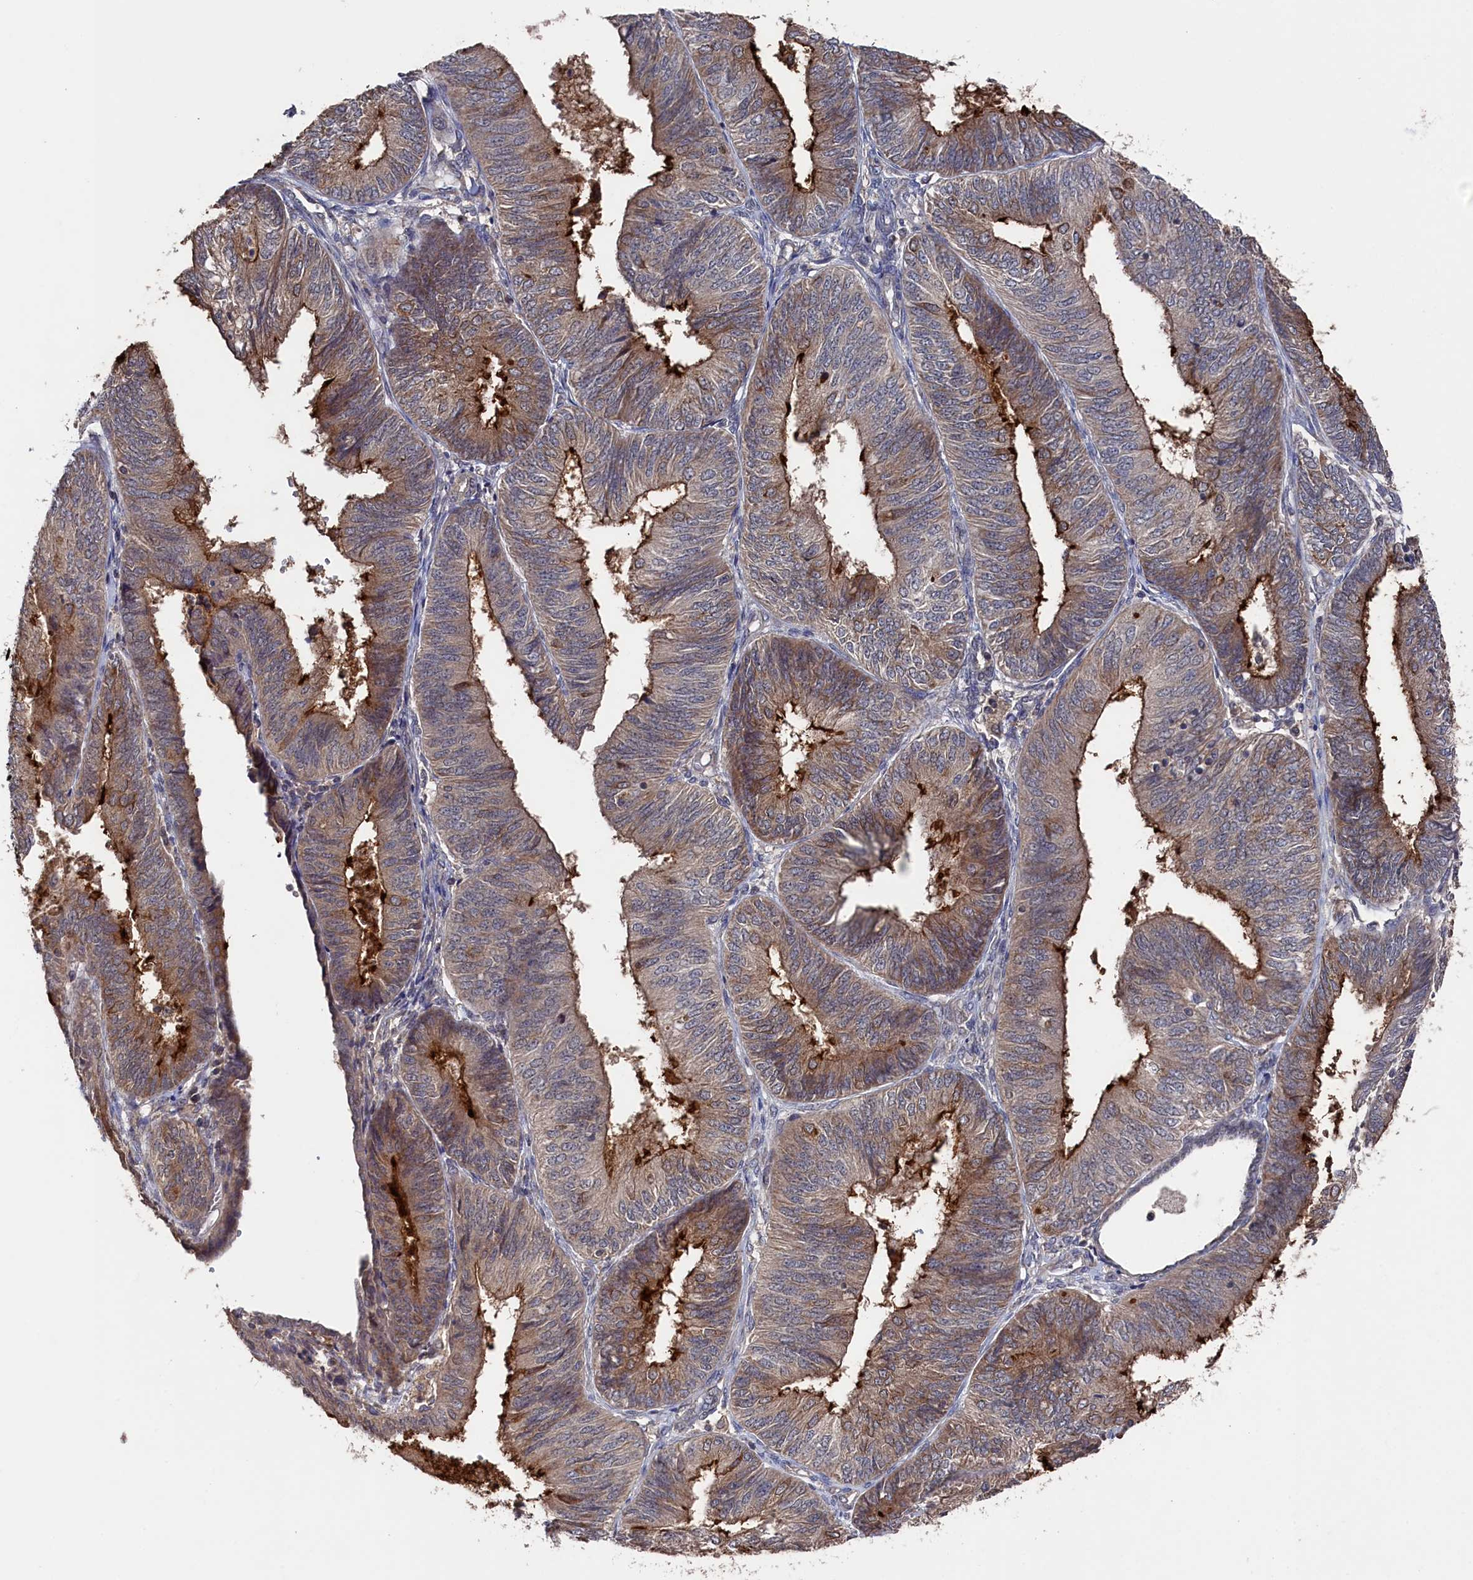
{"staining": {"intensity": "strong", "quantity": "25%-75%", "location": "cytoplasmic/membranous"}, "tissue": "endometrial cancer", "cell_type": "Tumor cells", "image_type": "cancer", "snomed": [{"axis": "morphology", "description": "Adenocarcinoma, NOS"}, {"axis": "topography", "description": "Endometrium"}], "caption": "This is a photomicrograph of immunohistochemistry (IHC) staining of endometrial cancer (adenocarcinoma), which shows strong positivity in the cytoplasmic/membranous of tumor cells.", "gene": "TMC5", "patient": {"sex": "female", "age": 58}}